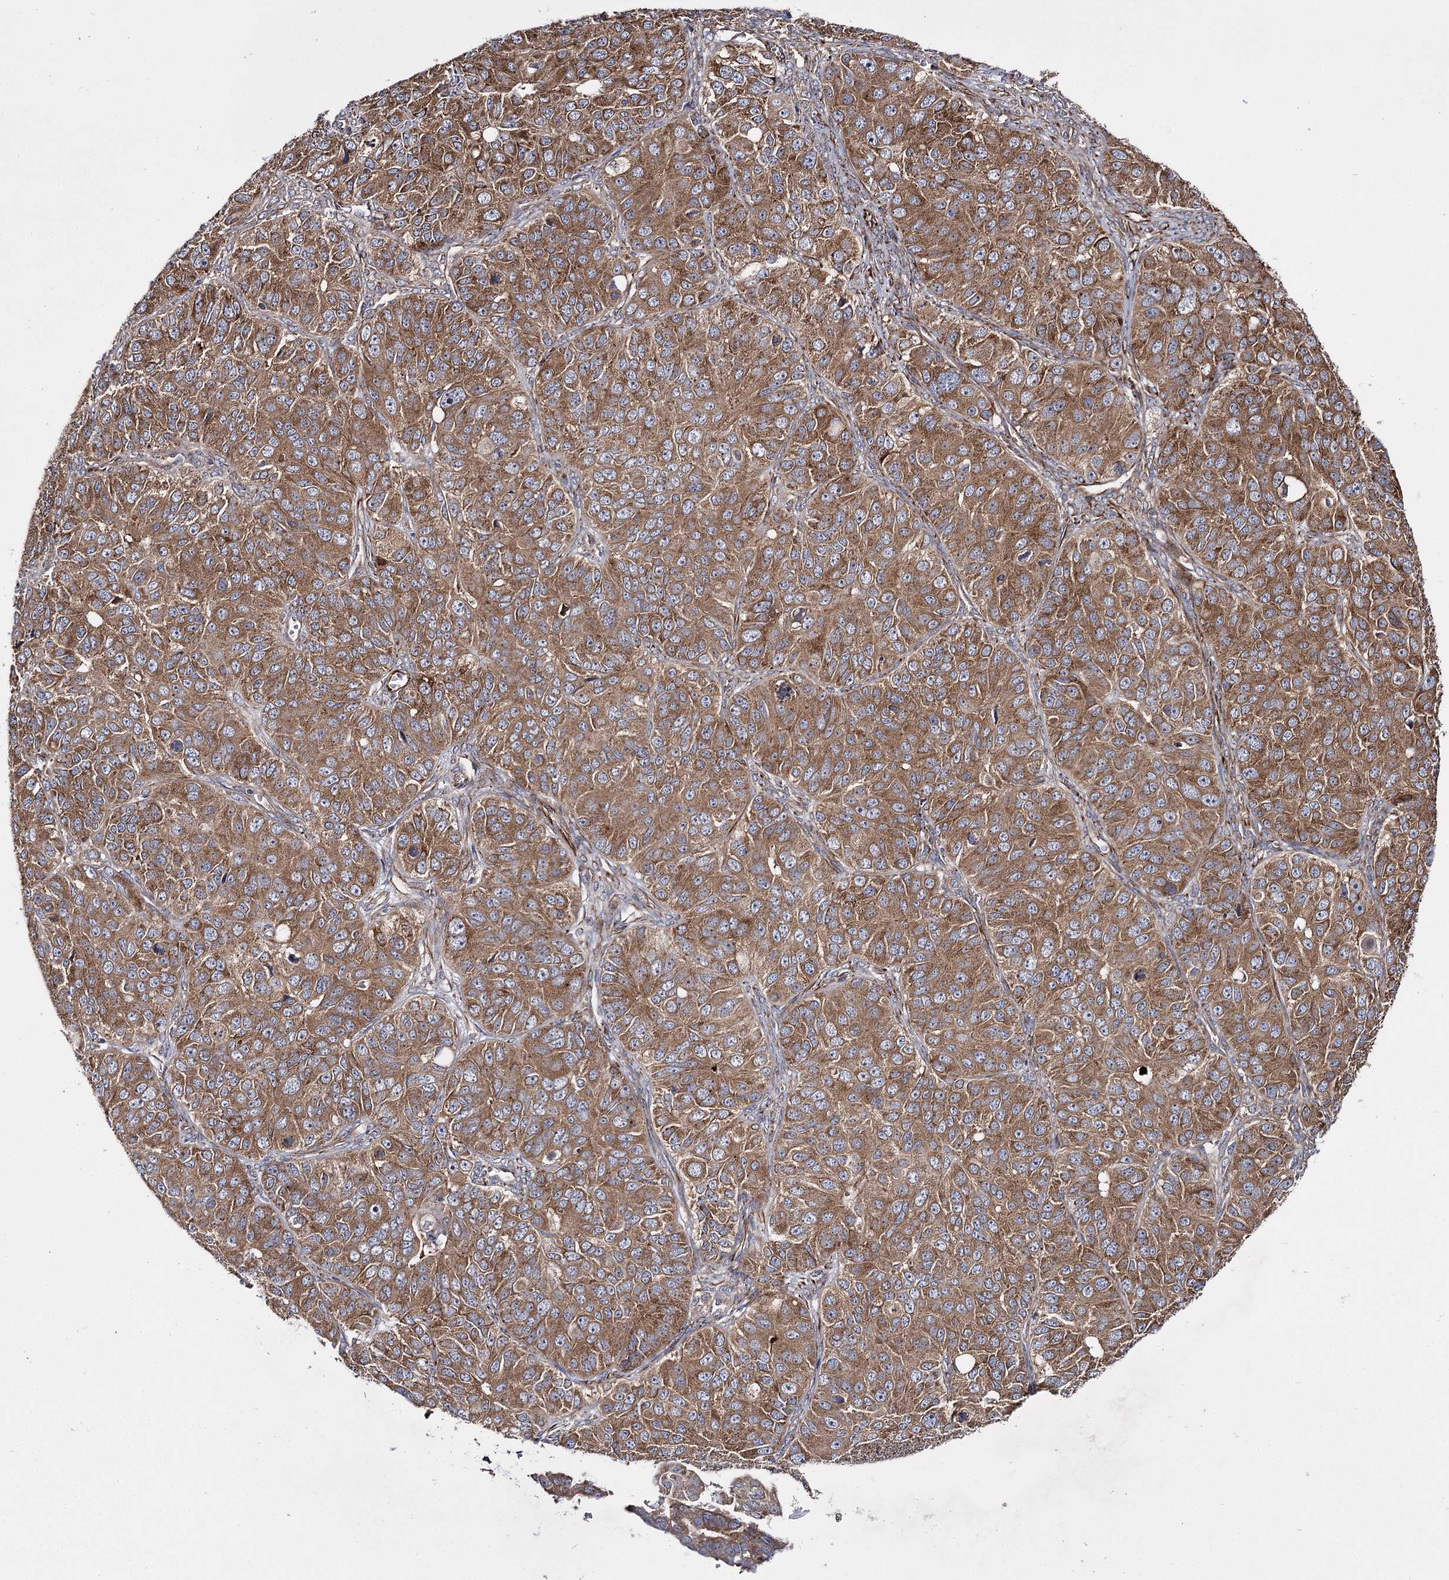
{"staining": {"intensity": "moderate", "quantity": ">75%", "location": "cytoplasmic/membranous"}, "tissue": "ovarian cancer", "cell_type": "Tumor cells", "image_type": "cancer", "snomed": [{"axis": "morphology", "description": "Carcinoma, endometroid"}, {"axis": "topography", "description": "Ovary"}], "caption": "Moderate cytoplasmic/membranous staining is appreciated in about >75% of tumor cells in ovarian endometroid carcinoma.", "gene": "HECTD2", "patient": {"sex": "female", "age": 51}}